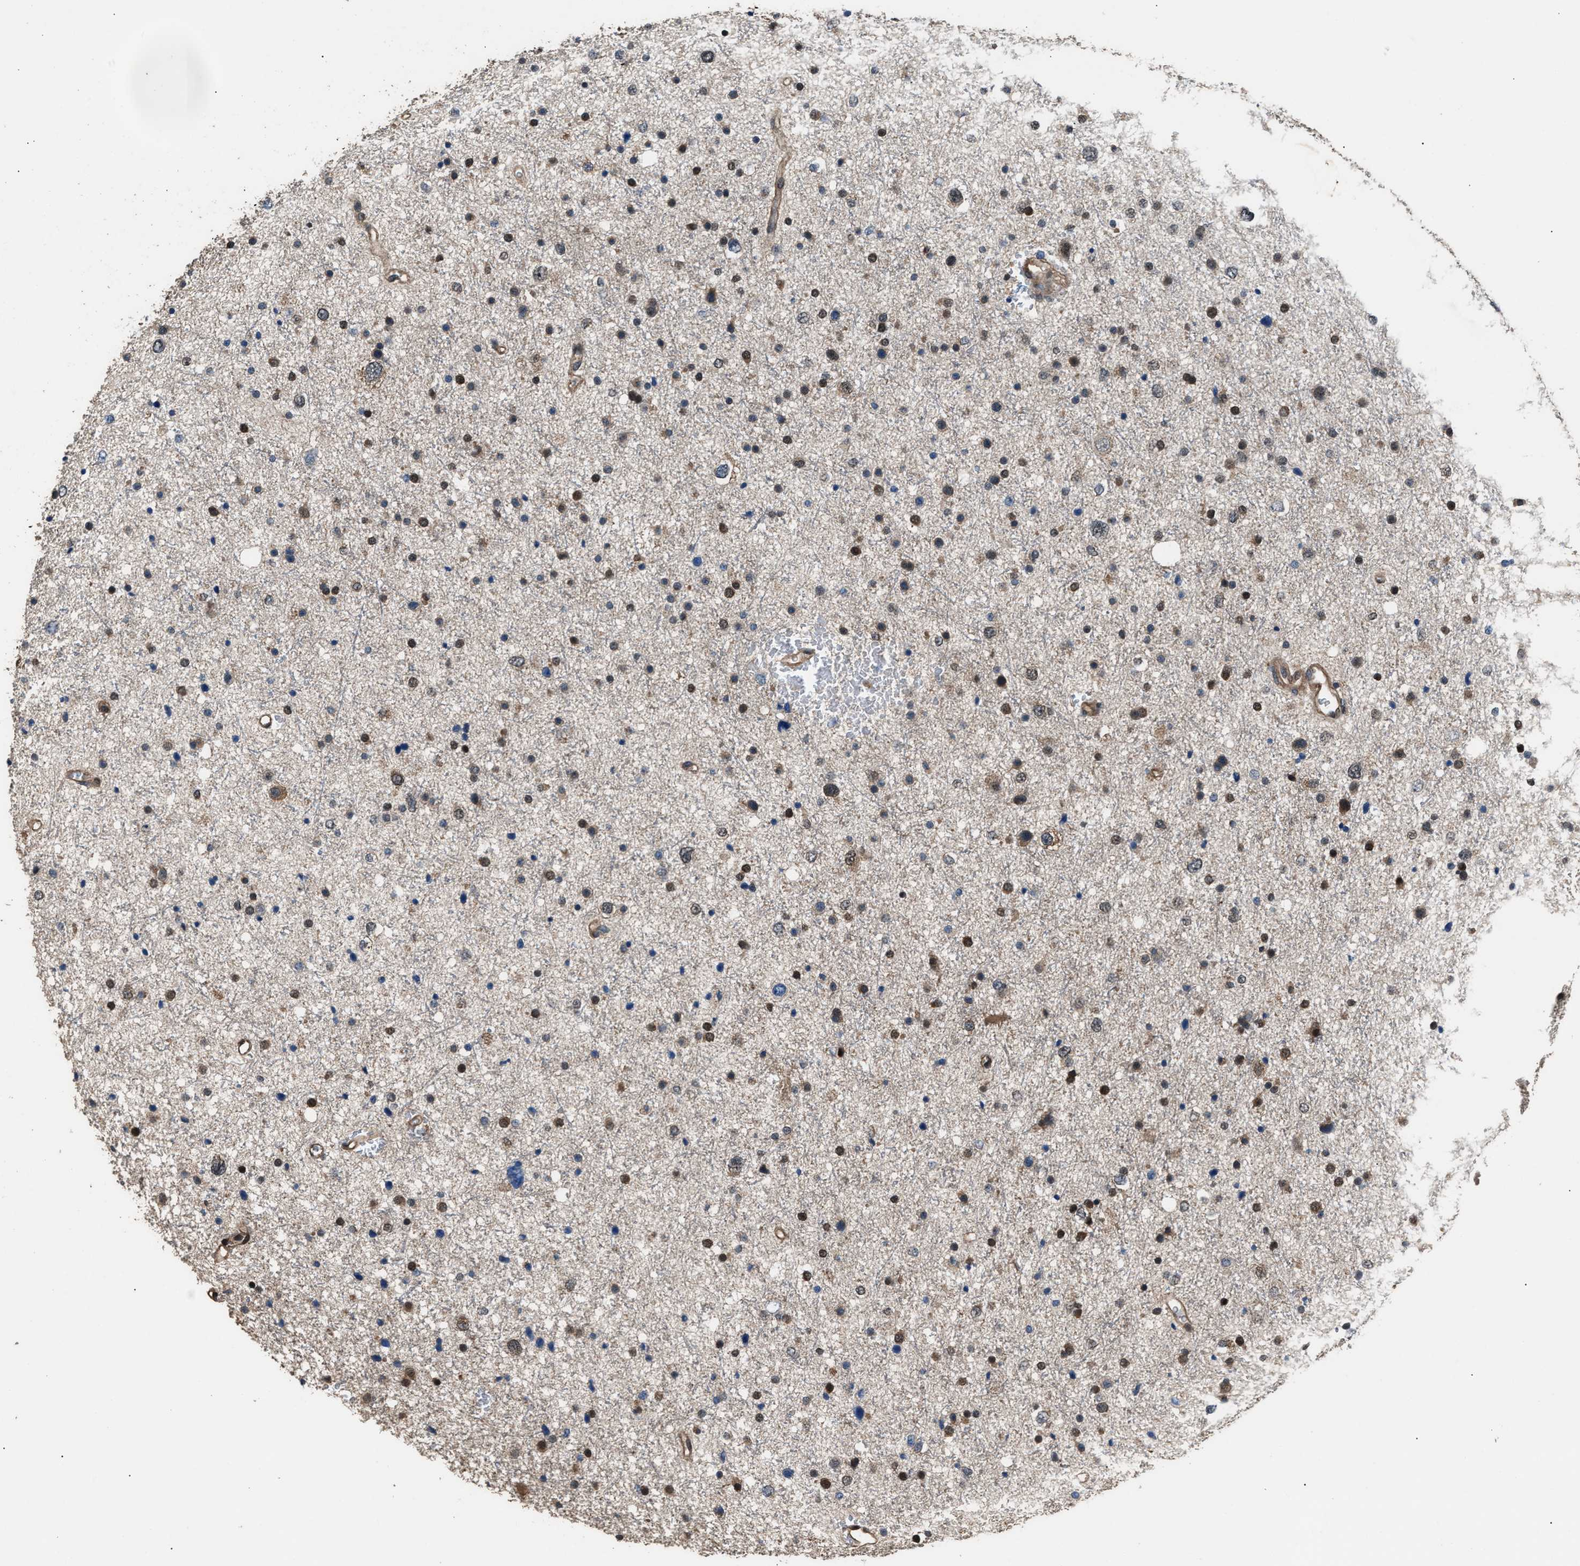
{"staining": {"intensity": "moderate", "quantity": "25%-75%", "location": "cytoplasmic/membranous,nuclear"}, "tissue": "glioma", "cell_type": "Tumor cells", "image_type": "cancer", "snomed": [{"axis": "morphology", "description": "Glioma, malignant, Low grade"}, {"axis": "topography", "description": "Brain"}], "caption": "Immunohistochemical staining of human glioma exhibits medium levels of moderate cytoplasmic/membranous and nuclear protein expression in approximately 25%-75% of tumor cells.", "gene": "DFFA", "patient": {"sex": "female", "age": 37}}